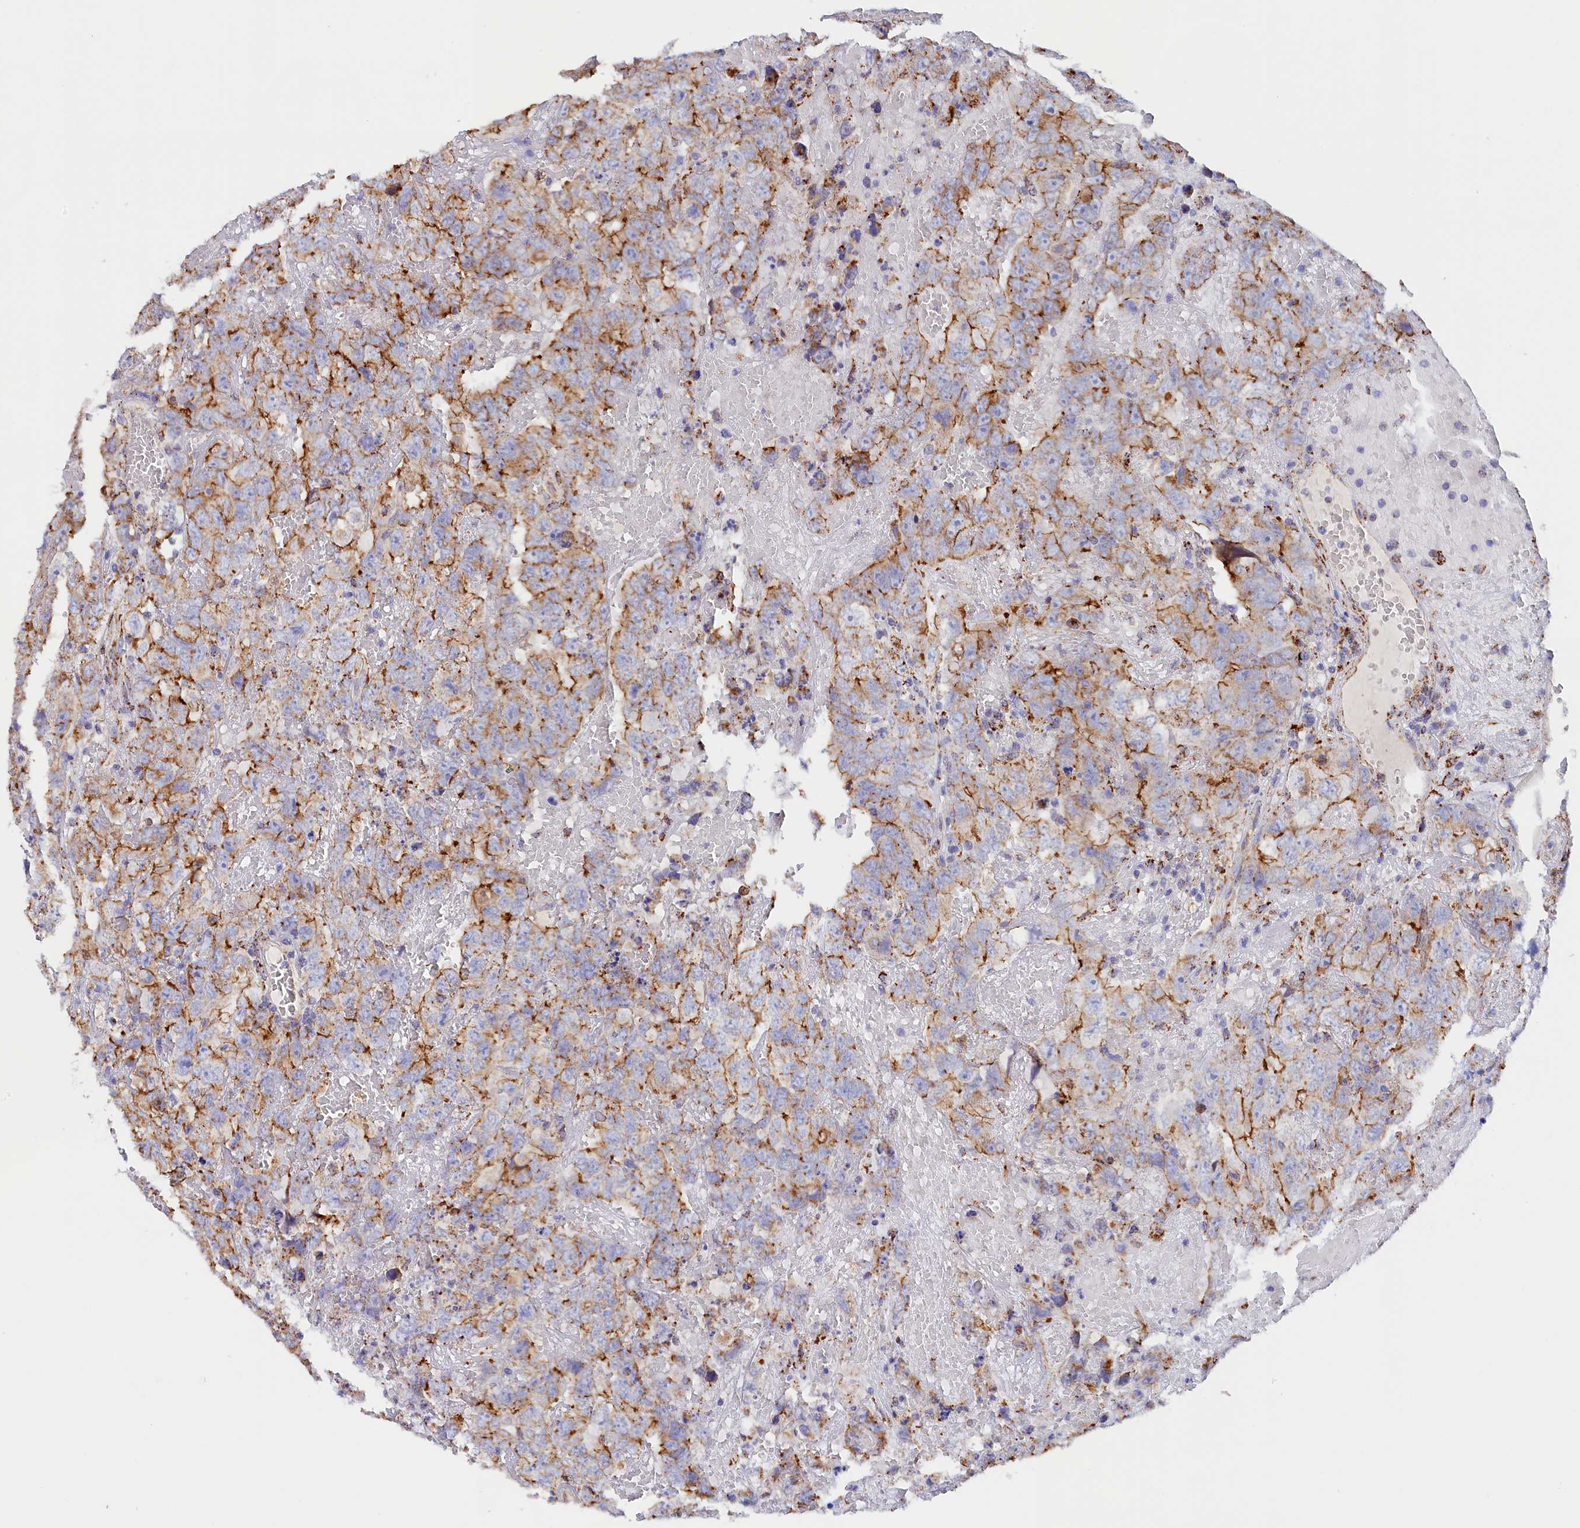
{"staining": {"intensity": "moderate", "quantity": "25%-75%", "location": "cytoplasmic/membranous"}, "tissue": "testis cancer", "cell_type": "Tumor cells", "image_type": "cancer", "snomed": [{"axis": "morphology", "description": "Carcinoma, Embryonal, NOS"}, {"axis": "topography", "description": "Testis"}], "caption": "Embryonal carcinoma (testis) stained with DAB immunohistochemistry reveals medium levels of moderate cytoplasmic/membranous staining in about 25%-75% of tumor cells. (Brightfield microscopy of DAB IHC at high magnification).", "gene": "AKTIP", "patient": {"sex": "male", "age": 45}}